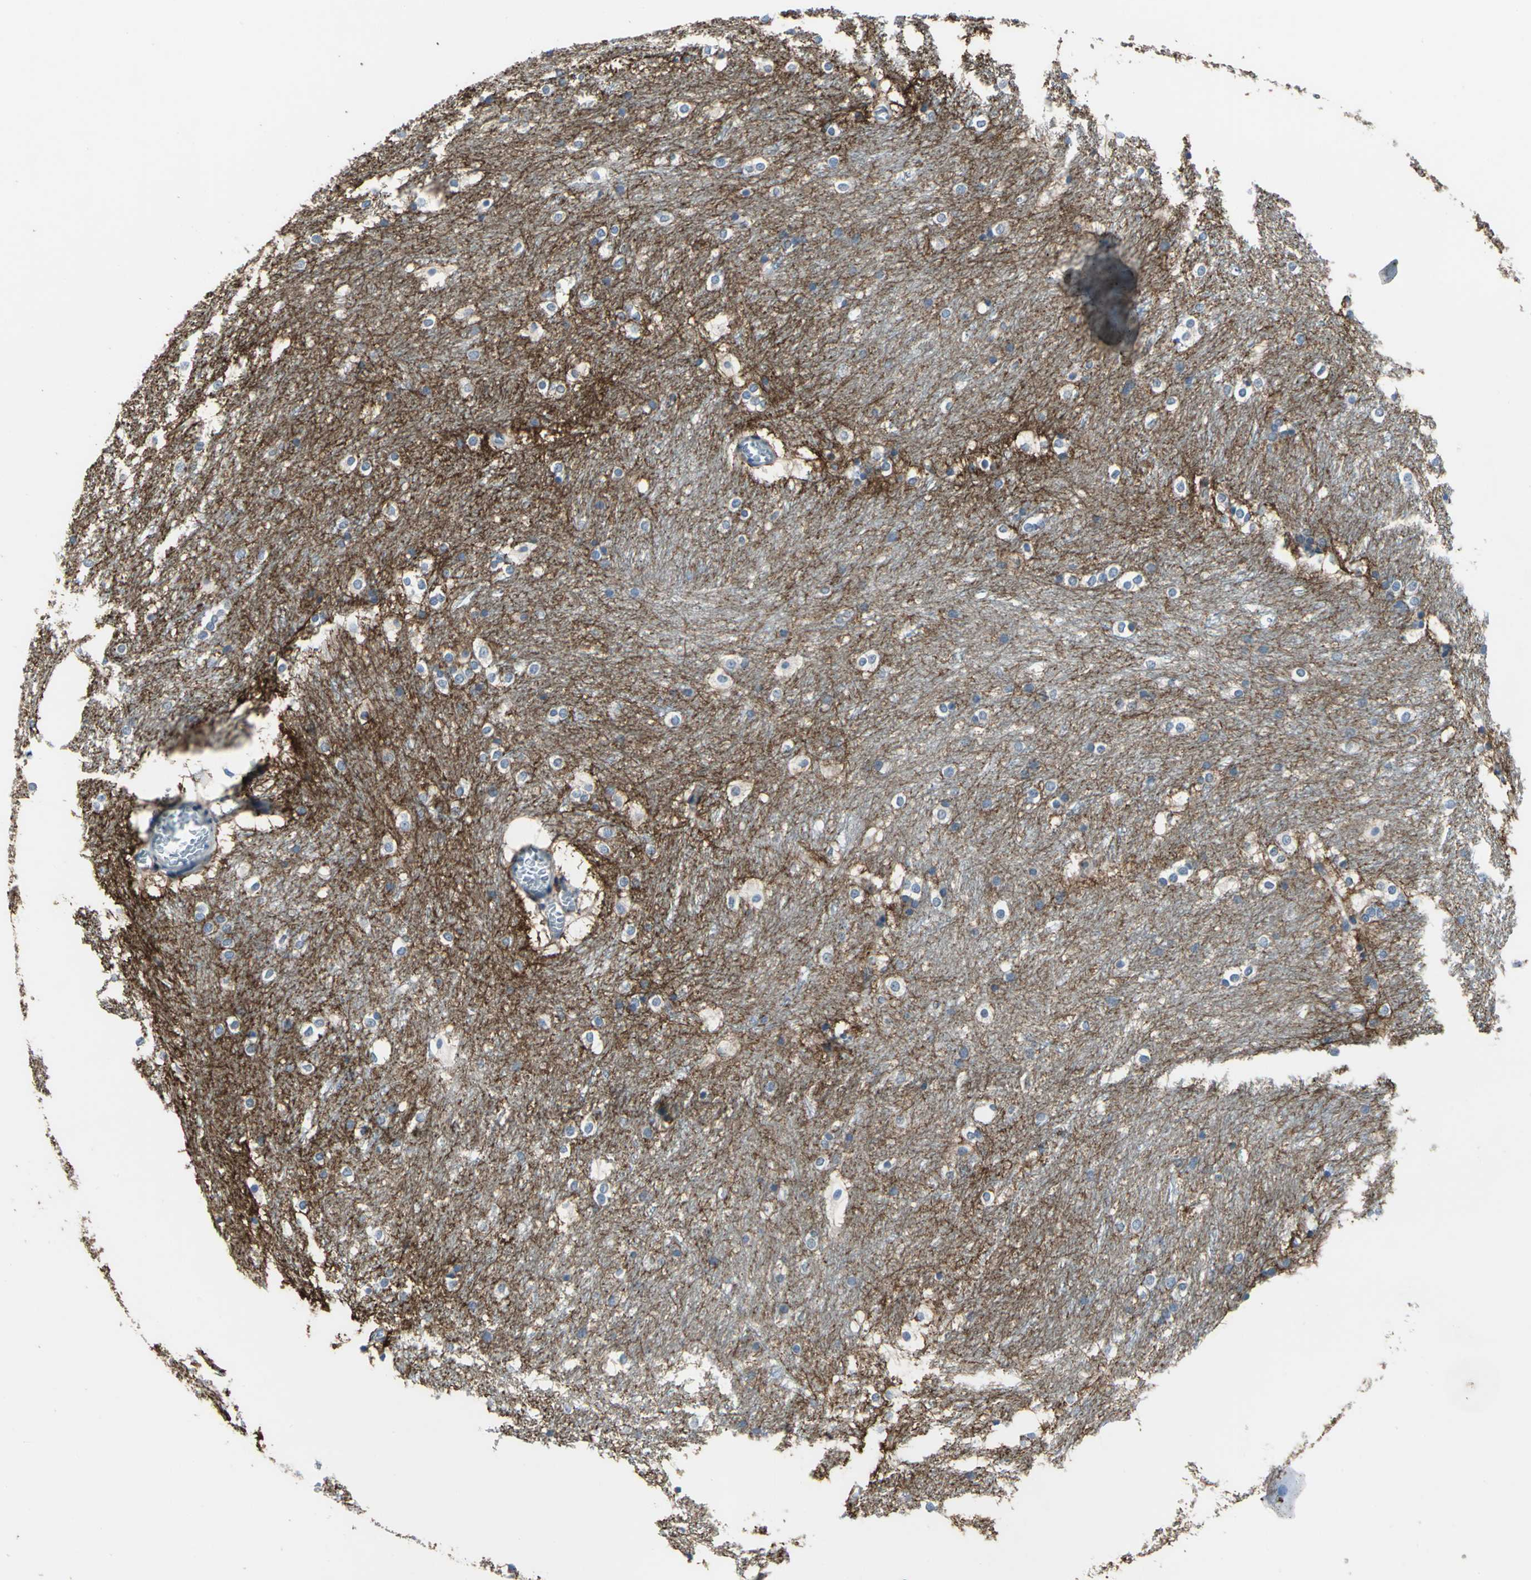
{"staining": {"intensity": "negative", "quantity": "none", "location": "none"}, "tissue": "caudate", "cell_type": "Glial cells", "image_type": "normal", "snomed": [{"axis": "morphology", "description": "Normal tissue, NOS"}, {"axis": "topography", "description": "Lateral ventricle wall"}], "caption": "The photomicrograph reveals no staining of glial cells in unremarkable caudate. Brightfield microscopy of immunohistochemistry (IHC) stained with DAB (3,3'-diaminobenzidine) (brown) and hematoxylin (blue), captured at high magnification.", "gene": "CD44", "patient": {"sex": "female", "age": 19}}